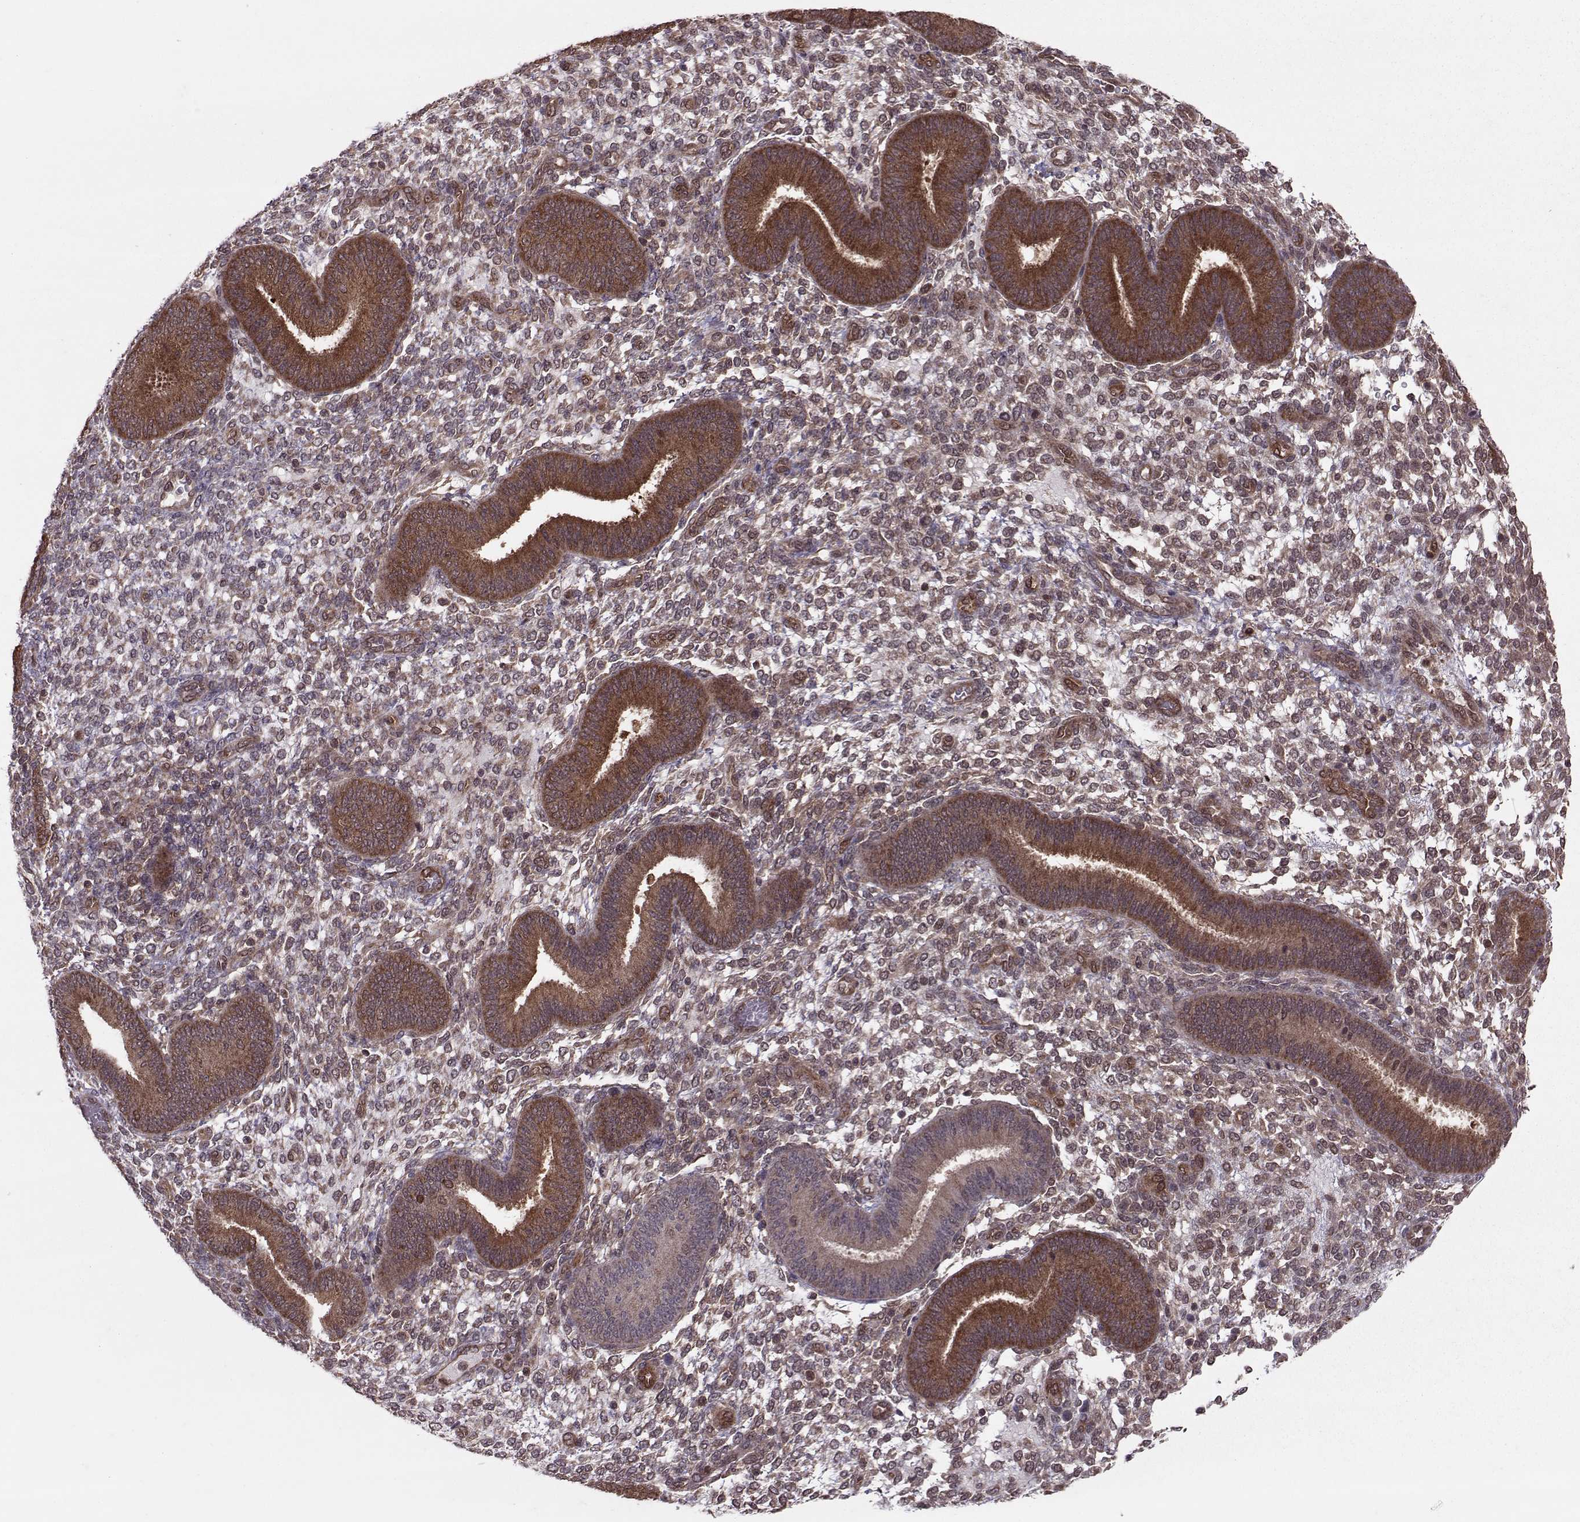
{"staining": {"intensity": "weak", "quantity": "25%-75%", "location": "cytoplasmic/membranous"}, "tissue": "endometrium", "cell_type": "Cells in endometrial stroma", "image_type": "normal", "snomed": [{"axis": "morphology", "description": "Normal tissue, NOS"}, {"axis": "topography", "description": "Endometrium"}], "caption": "IHC (DAB (3,3'-diaminobenzidine)) staining of normal human endometrium reveals weak cytoplasmic/membranous protein staining in about 25%-75% of cells in endometrial stroma.", "gene": "PPP2R2A", "patient": {"sex": "female", "age": 39}}